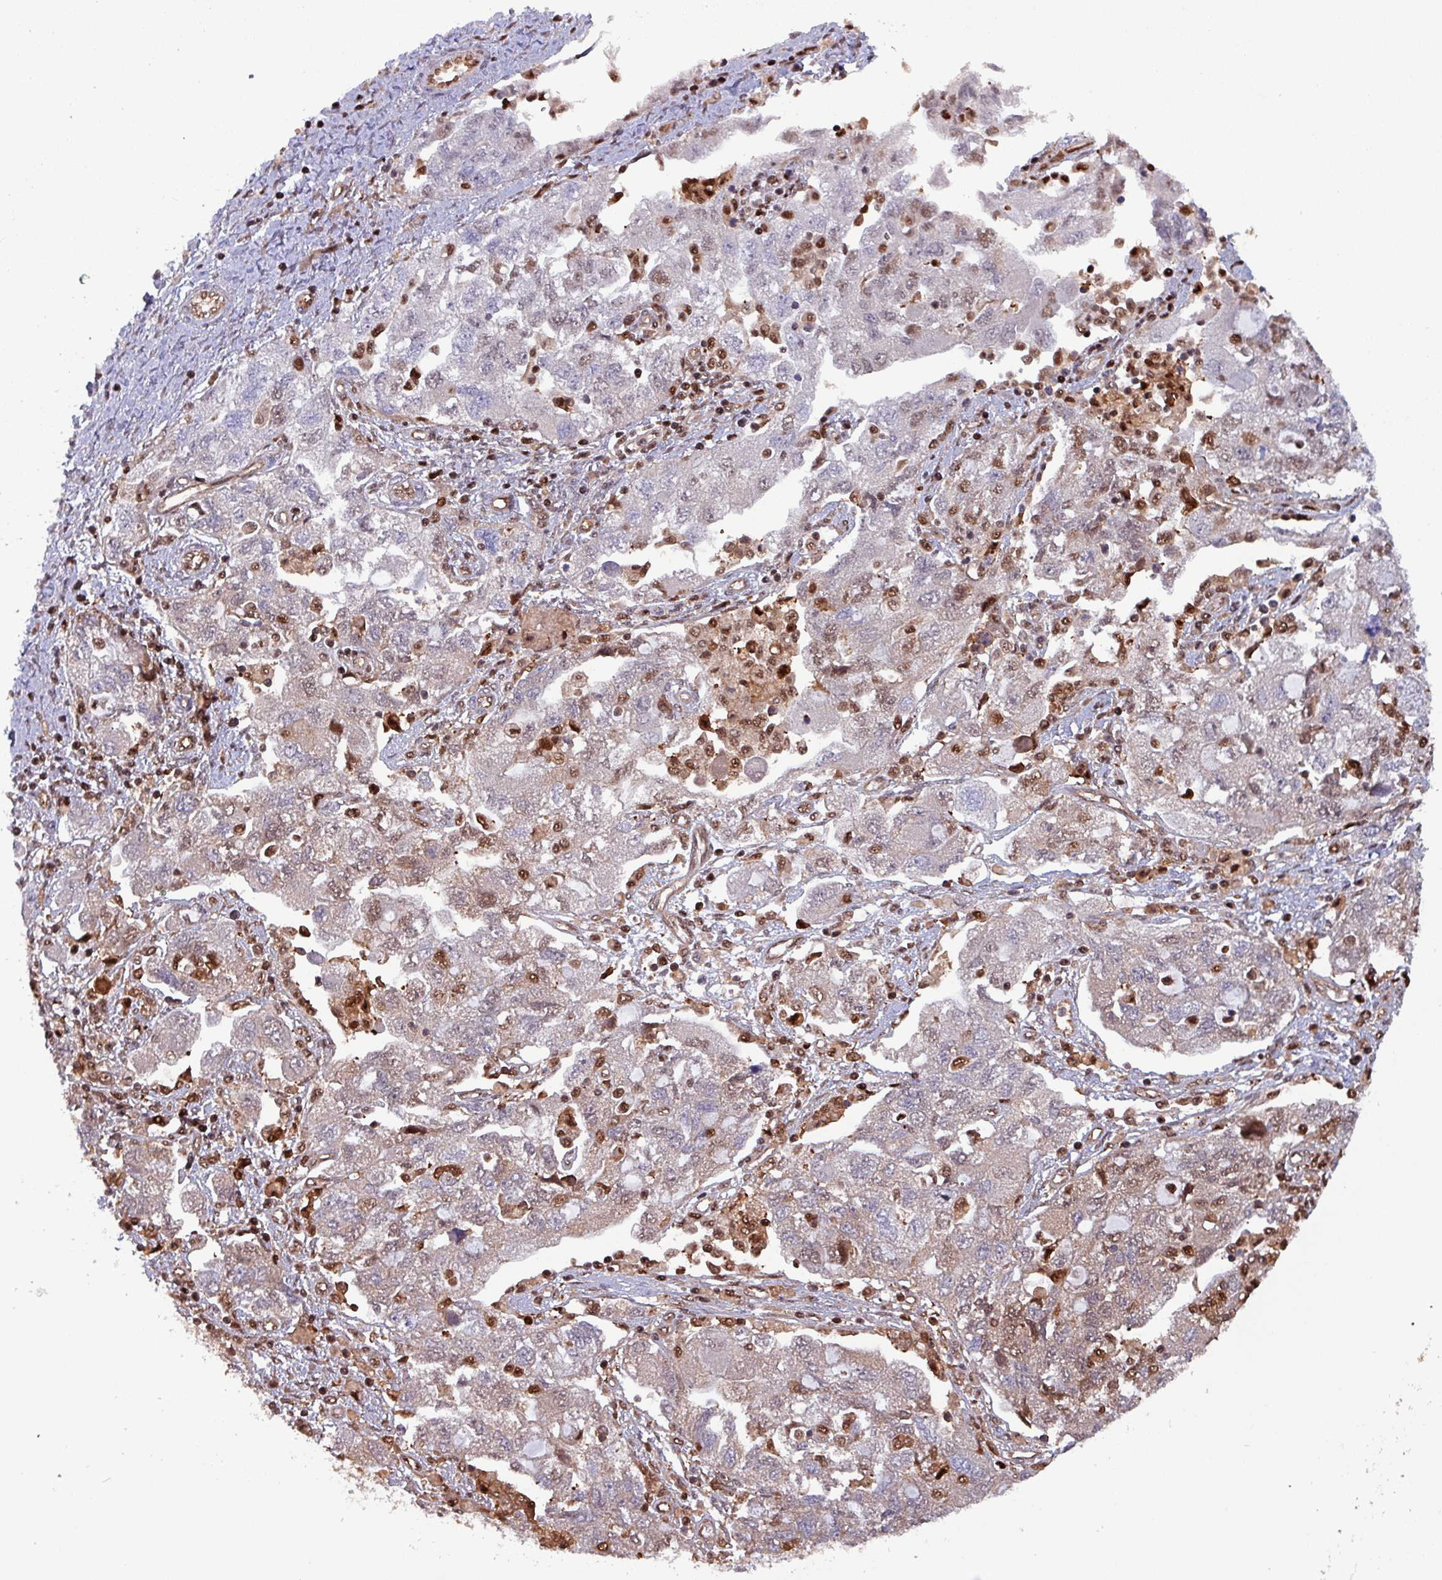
{"staining": {"intensity": "moderate", "quantity": "25%-75%", "location": "cytoplasmic/membranous,nuclear"}, "tissue": "ovarian cancer", "cell_type": "Tumor cells", "image_type": "cancer", "snomed": [{"axis": "morphology", "description": "Carcinoma, NOS"}, {"axis": "morphology", "description": "Cystadenocarcinoma, serous, NOS"}, {"axis": "topography", "description": "Ovary"}], "caption": "Brown immunohistochemical staining in human serous cystadenocarcinoma (ovarian) demonstrates moderate cytoplasmic/membranous and nuclear expression in about 25%-75% of tumor cells.", "gene": "PSMB8", "patient": {"sex": "female", "age": 69}}